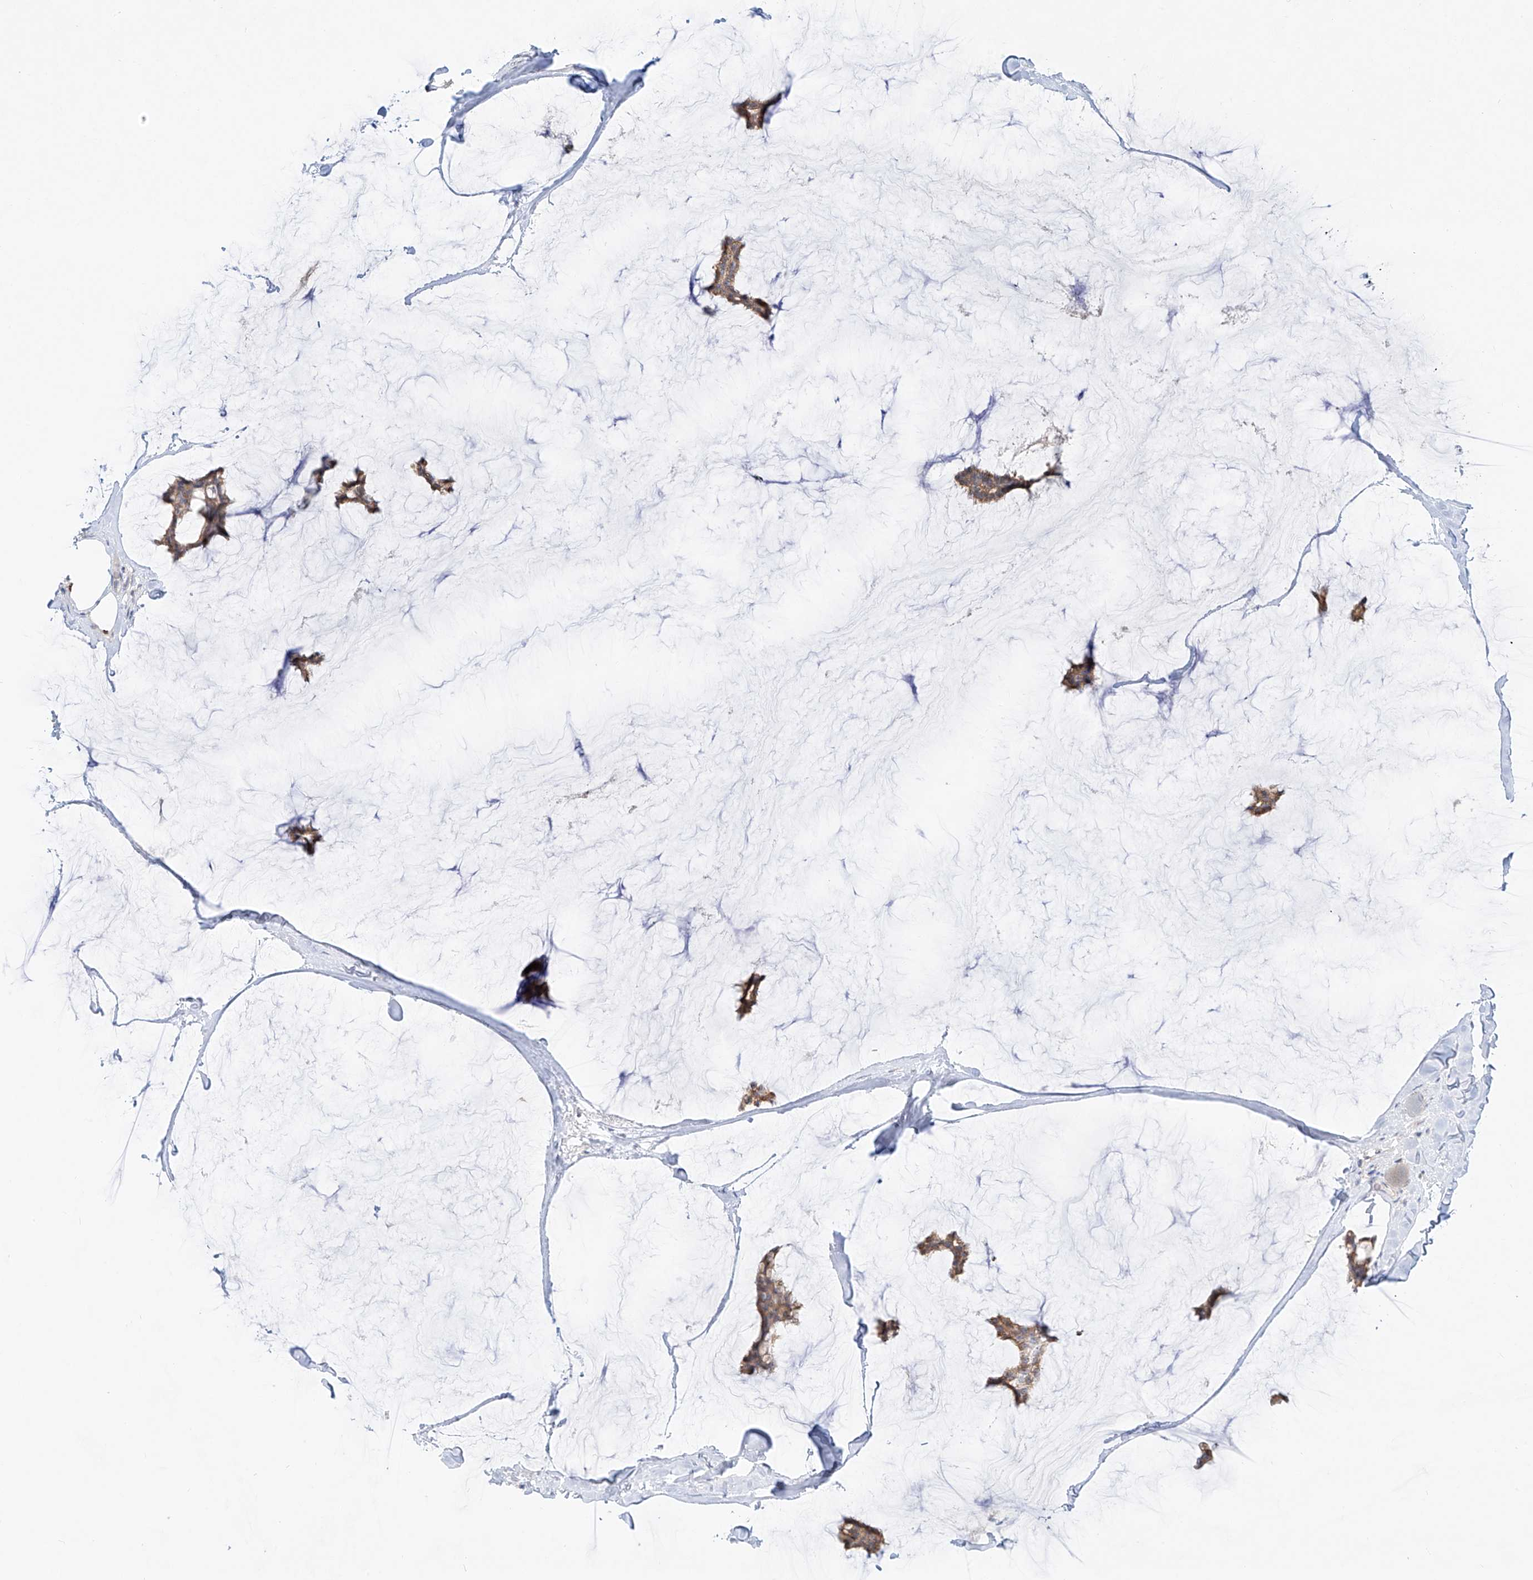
{"staining": {"intensity": "weak", "quantity": ">75%", "location": "cytoplasmic/membranous"}, "tissue": "breast cancer", "cell_type": "Tumor cells", "image_type": "cancer", "snomed": [{"axis": "morphology", "description": "Duct carcinoma"}, {"axis": "topography", "description": "Breast"}], "caption": "This is an image of IHC staining of breast cancer, which shows weak positivity in the cytoplasmic/membranous of tumor cells.", "gene": "SNU13", "patient": {"sex": "female", "age": 93}}